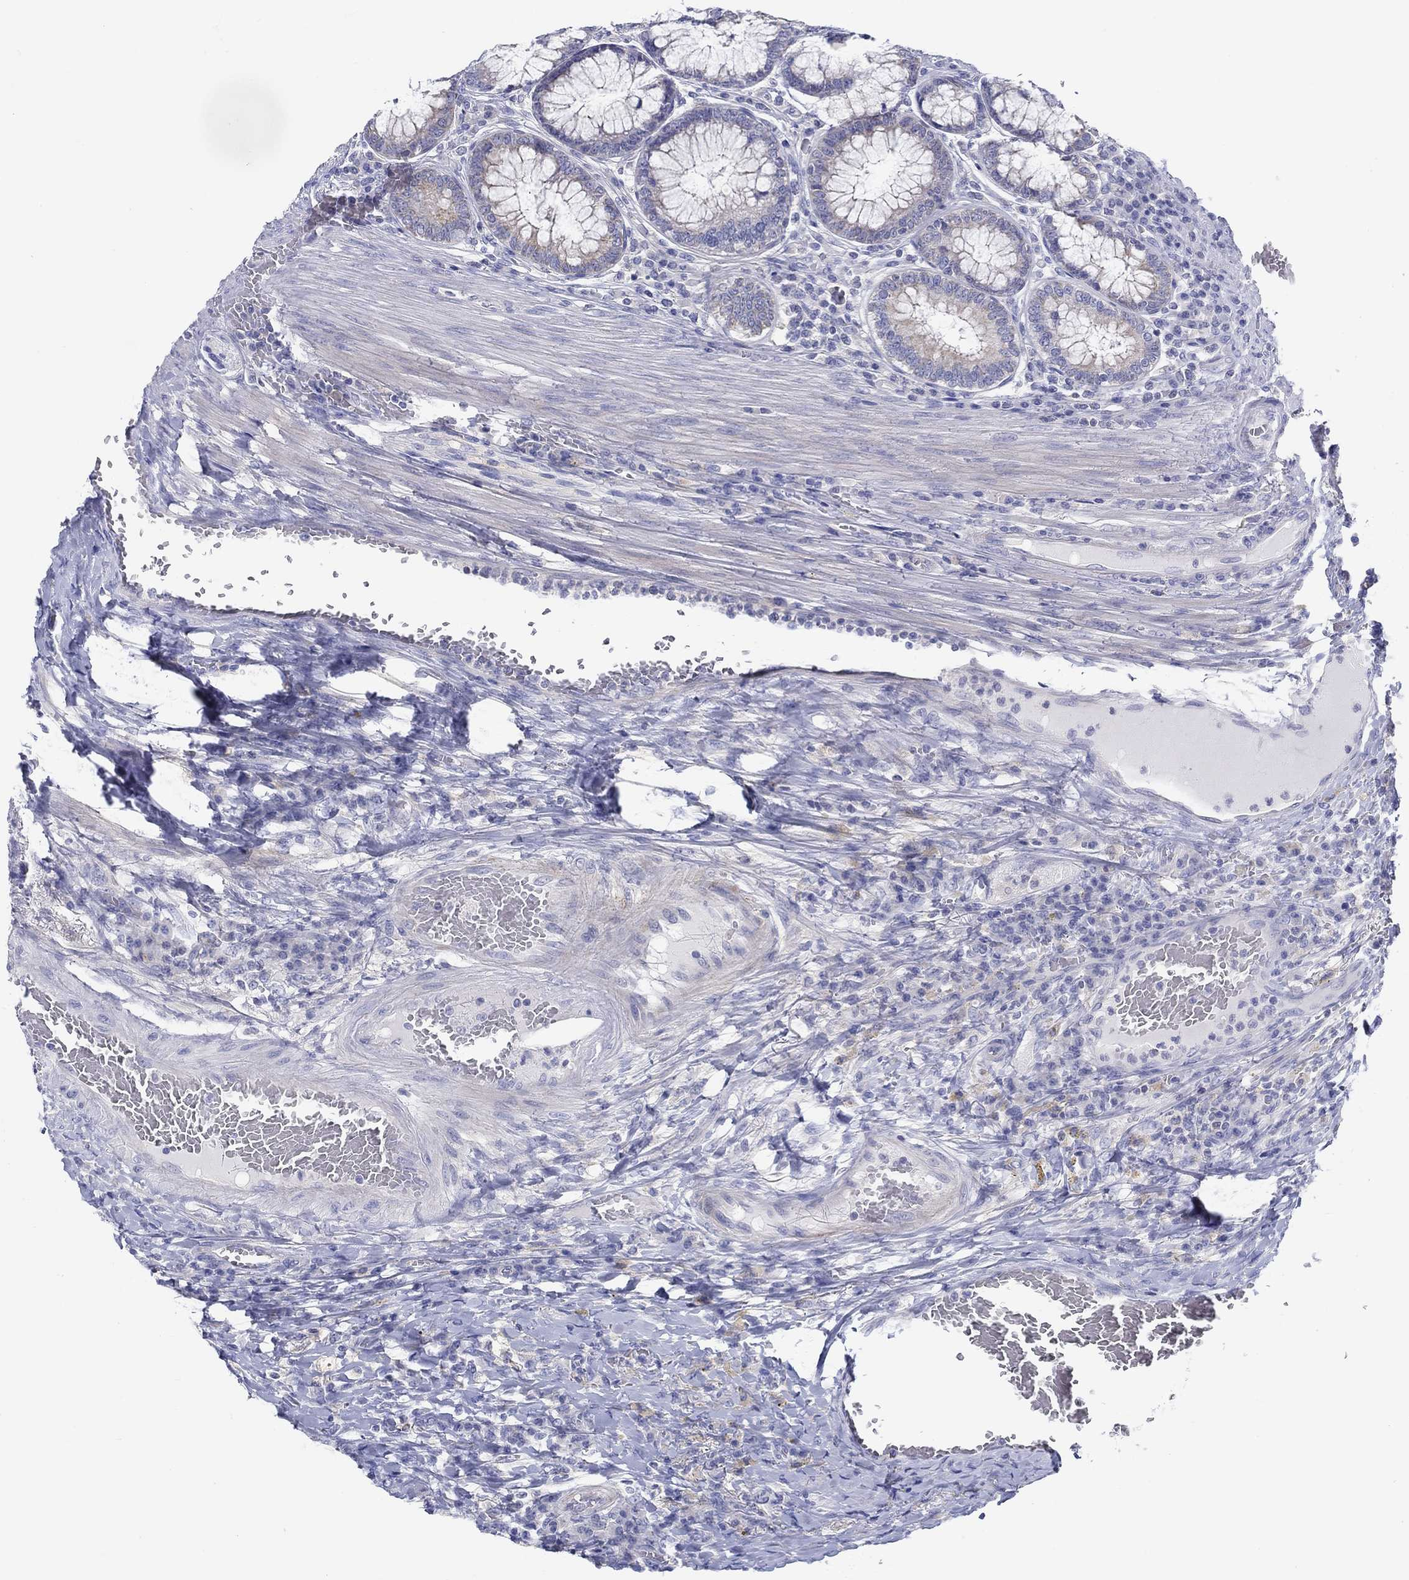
{"staining": {"intensity": "negative", "quantity": "none", "location": "none"}, "tissue": "colorectal cancer", "cell_type": "Tumor cells", "image_type": "cancer", "snomed": [{"axis": "morphology", "description": "Adenocarcinoma, NOS"}, {"axis": "topography", "description": "Colon"}], "caption": "Tumor cells show no significant expression in colorectal cancer. (Stains: DAB IHC with hematoxylin counter stain, Microscopy: brightfield microscopy at high magnification).", "gene": "HAPLN4", "patient": {"sex": "female", "age": 86}}